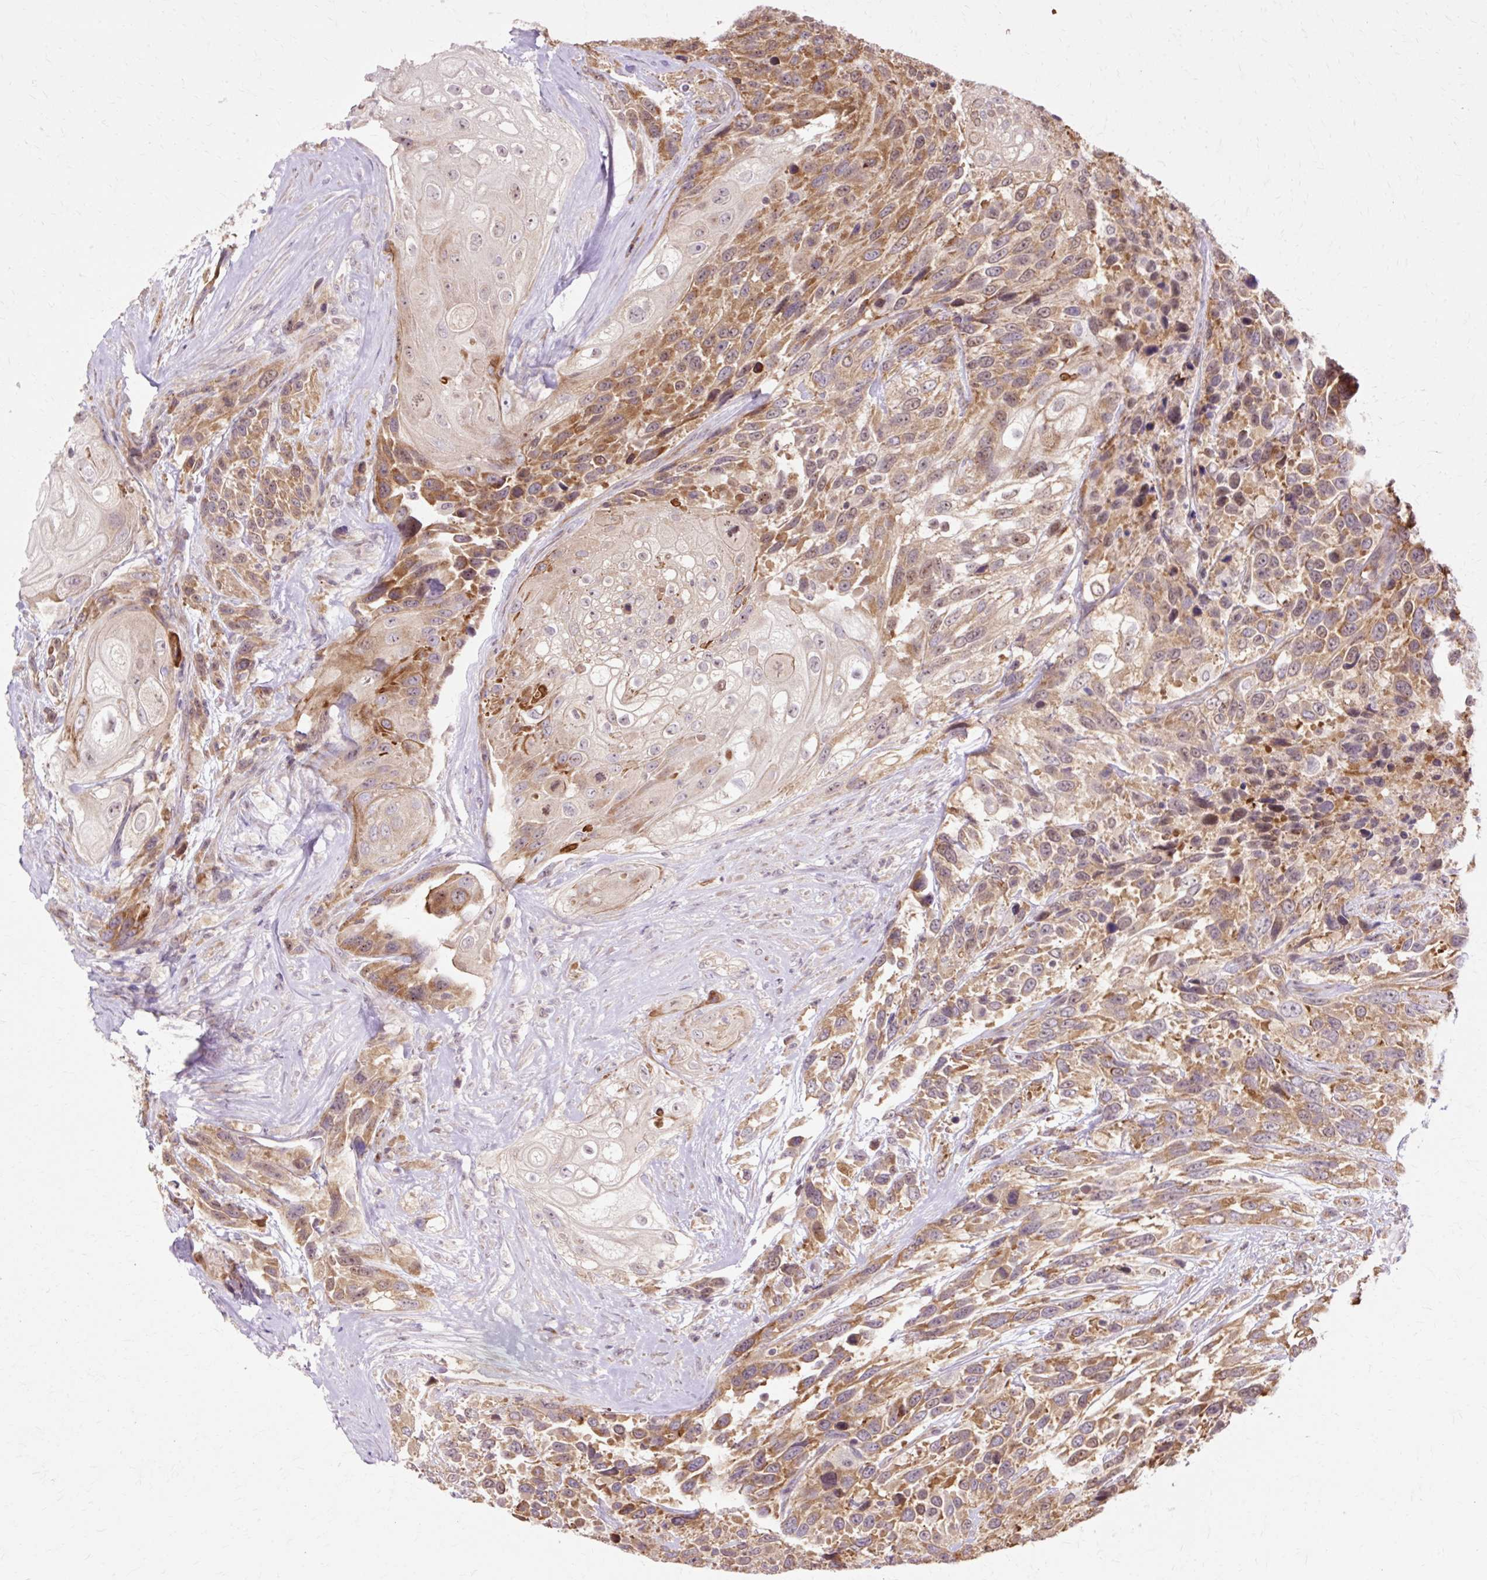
{"staining": {"intensity": "moderate", "quantity": ">75%", "location": "cytoplasmic/membranous"}, "tissue": "urothelial cancer", "cell_type": "Tumor cells", "image_type": "cancer", "snomed": [{"axis": "morphology", "description": "Urothelial carcinoma, High grade"}, {"axis": "topography", "description": "Urinary bladder"}], "caption": "High-magnification brightfield microscopy of urothelial carcinoma (high-grade) stained with DAB (3,3'-diaminobenzidine) (brown) and counterstained with hematoxylin (blue). tumor cells exhibit moderate cytoplasmic/membranous staining is appreciated in about>75% of cells. (Brightfield microscopy of DAB IHC at high magnification).", "gene": "GEMIN2", "patient": {"sex": "female", "age": 70}}